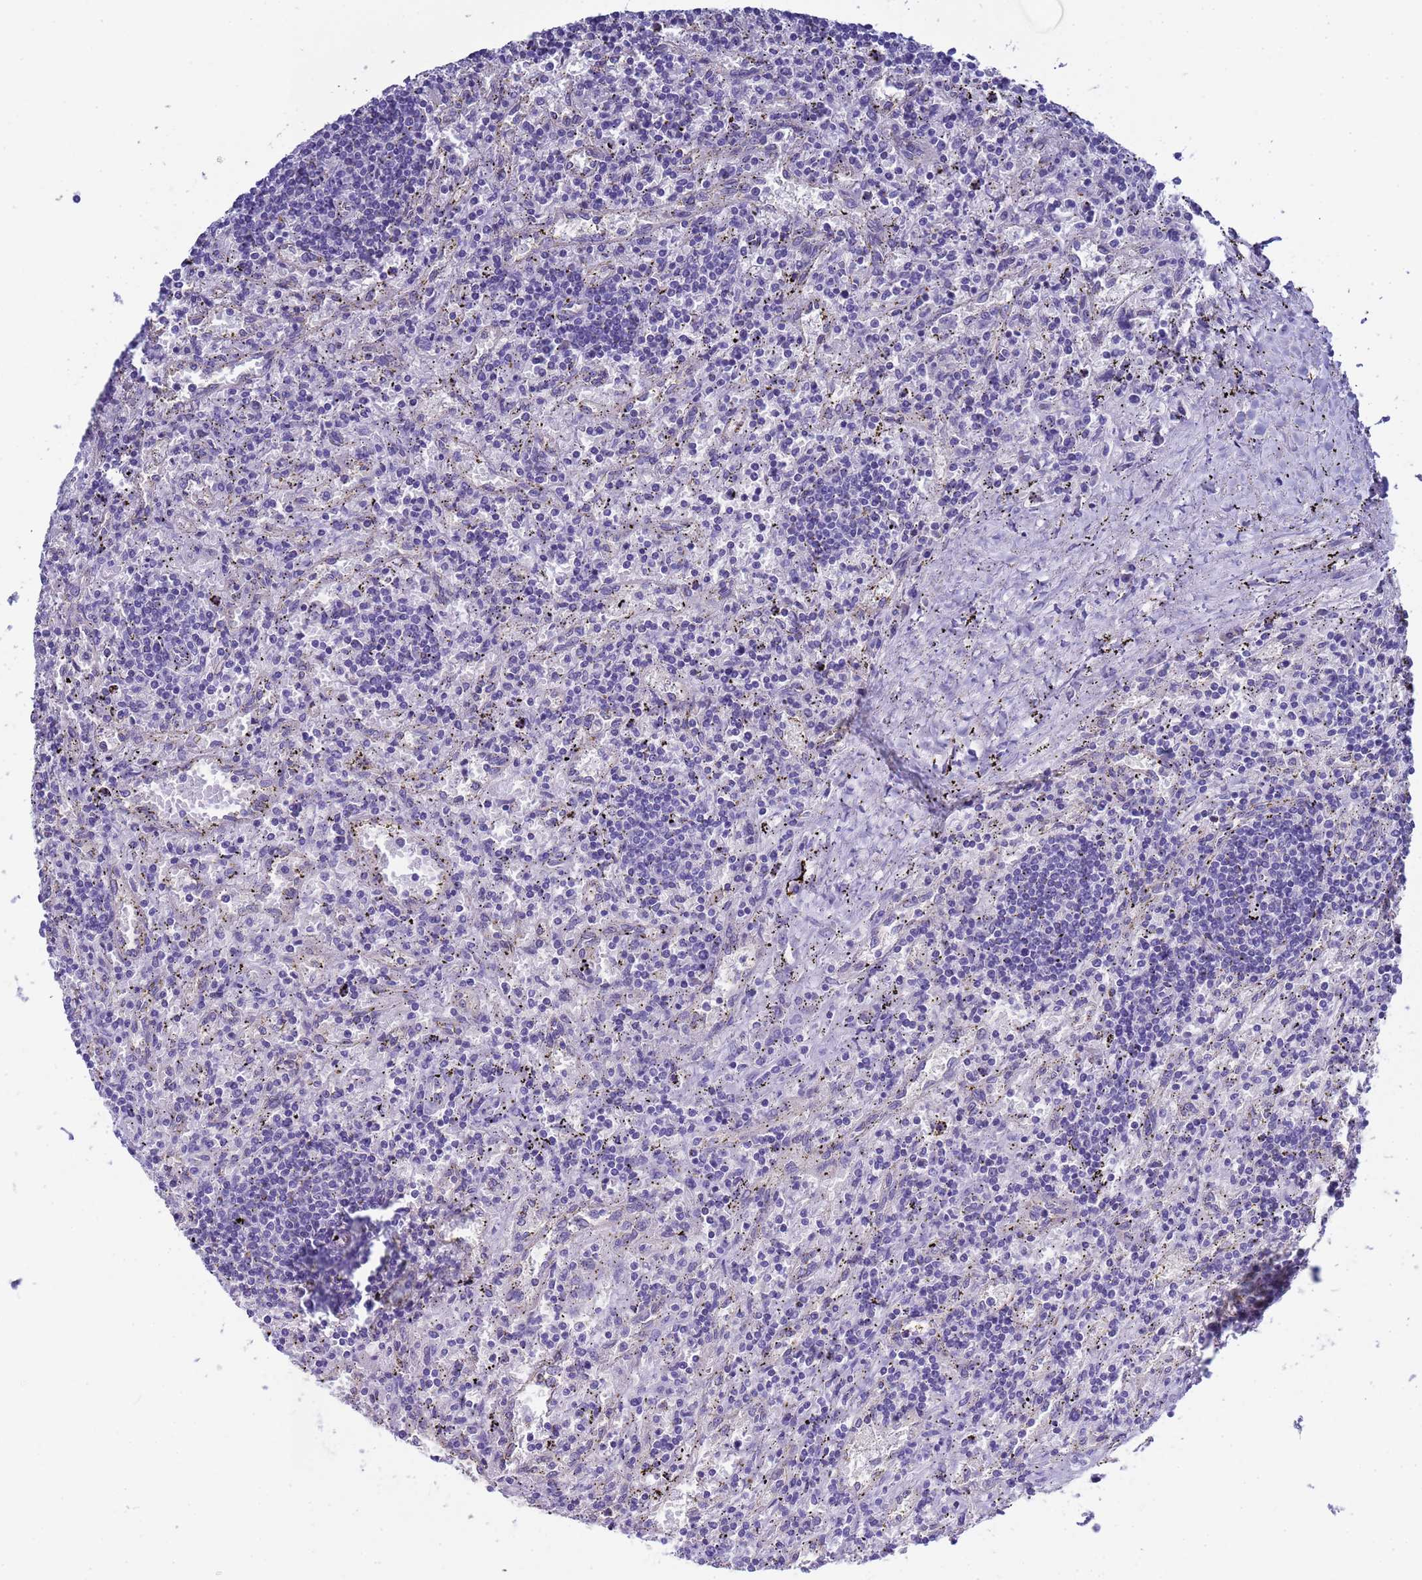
{"staining": {"intensity": "negative", "quantity": "none", "location": "none"}, "tissue": "lymphoma", "cell_type": "Tumor cells", "image_type": "cancer", "snomed": [{"axis": "morphology", "description": "Malignant lymphoma, non-Hodgkin's type, Low grade"}, {"axis": "topography", "description": "Spleen"}], "caption": "Lymphoma stained for a protein using IHC reveals no positivity tumor cells.", "gene": "CTRC", "patient": {"sex": "male", "age": 76}}